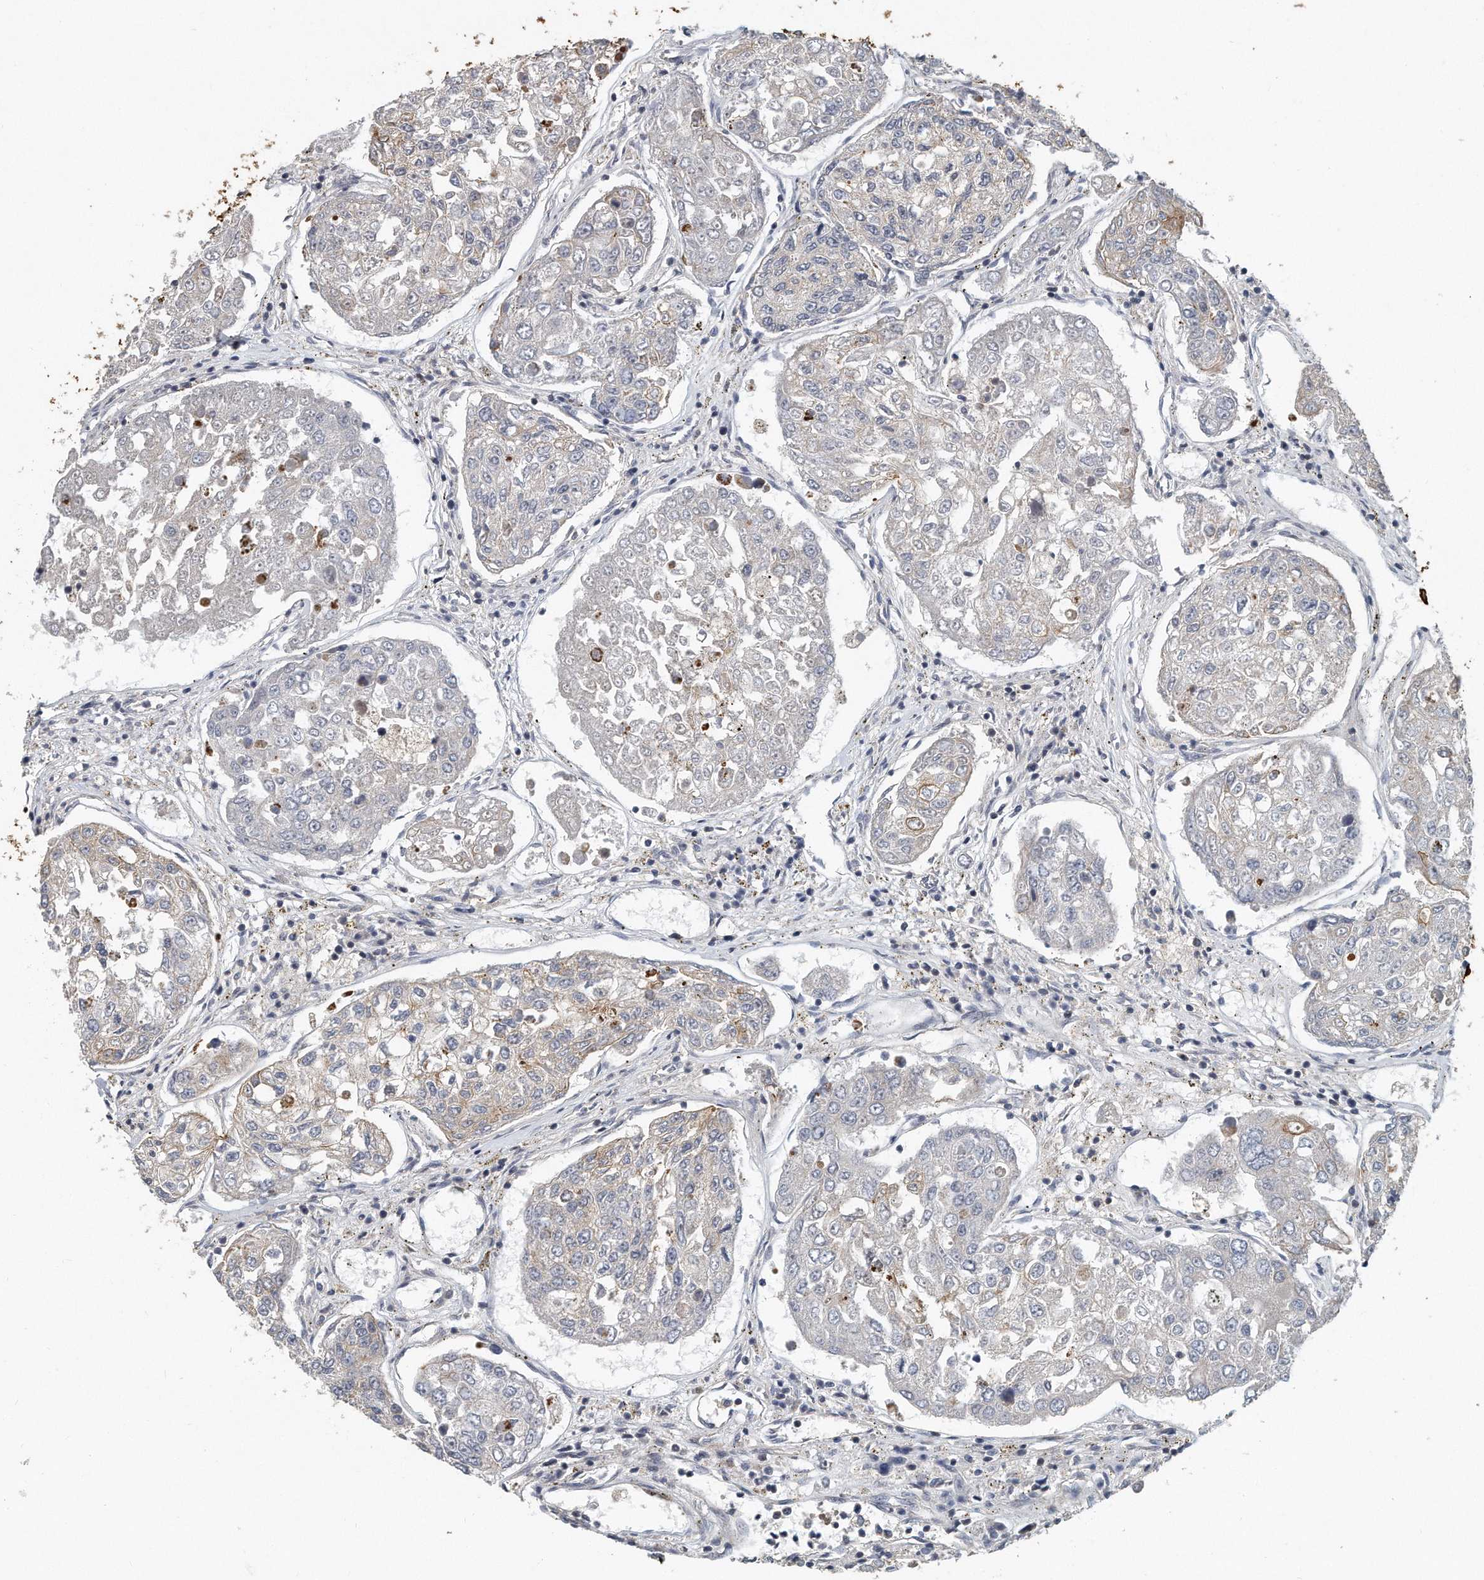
{"staining": {"intensity": "weak", "quantity": "<25%", "location": "cytoplasmic/membranous"}, "tissue": "urothelial cancer", "cell_type": "Tumor cells", "image_type": "cancer", "snomed": [{"axis": "morphology", "description": "Urothelial carcinoma, High grade"}, {"axis": "topography", "description": "Lymph node"}, {"axis": "topography", "description": "Urinary bladder"}], "caption": "High magnification brightfield microscopy of urothelial carcinoma (high-grade) stained with DAB (3,3'-diaminobenzidine) (brown) and counterstained with hematoxylin (blue): tumor cells show no significant staining. The staining is performed using DAB (3,3'-diaminobenzidine) brown chromogen with nuclei counter-stained in using hematoxylin.", "gene": "PCDH8", "patient": {"sex": "male", "age": 51}}